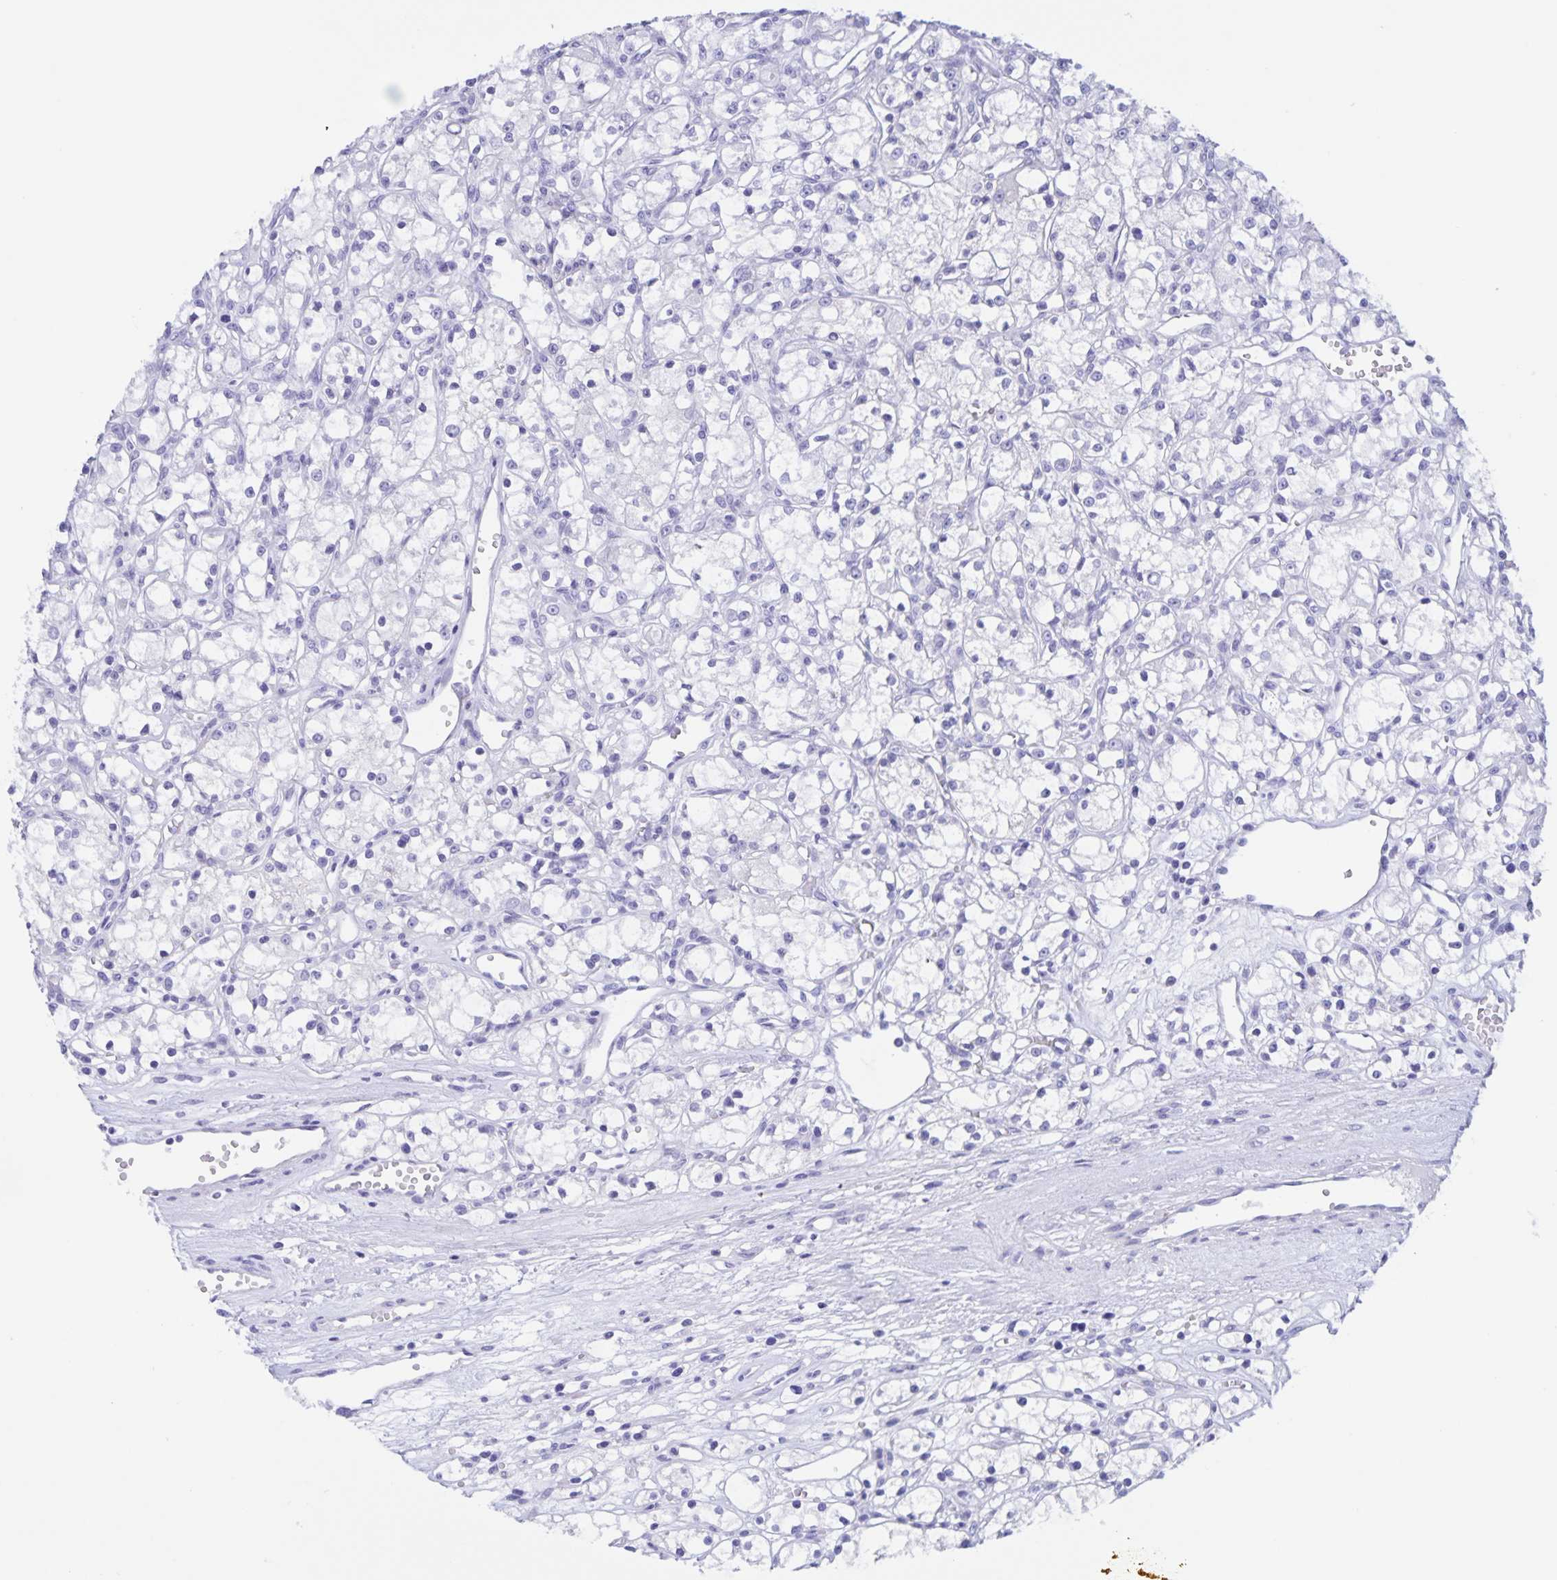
{"staining": {"intensity": "negative", "quantity": "none", "location": "none"}, "tissue": "renal cancer", "cell_type": "Tumor cells", "image_type": "cancer", "snomed": [{"axis": "morphology", "description": "Adenocarcinoma, NOS"}, {"axis": "topography", "description": "Kidney"}], "caption": "There is no significant staining in tumor cells of renal cancer.", "gene": "TGIF2LX", "patient": {"sex": "female", "age": 59}}